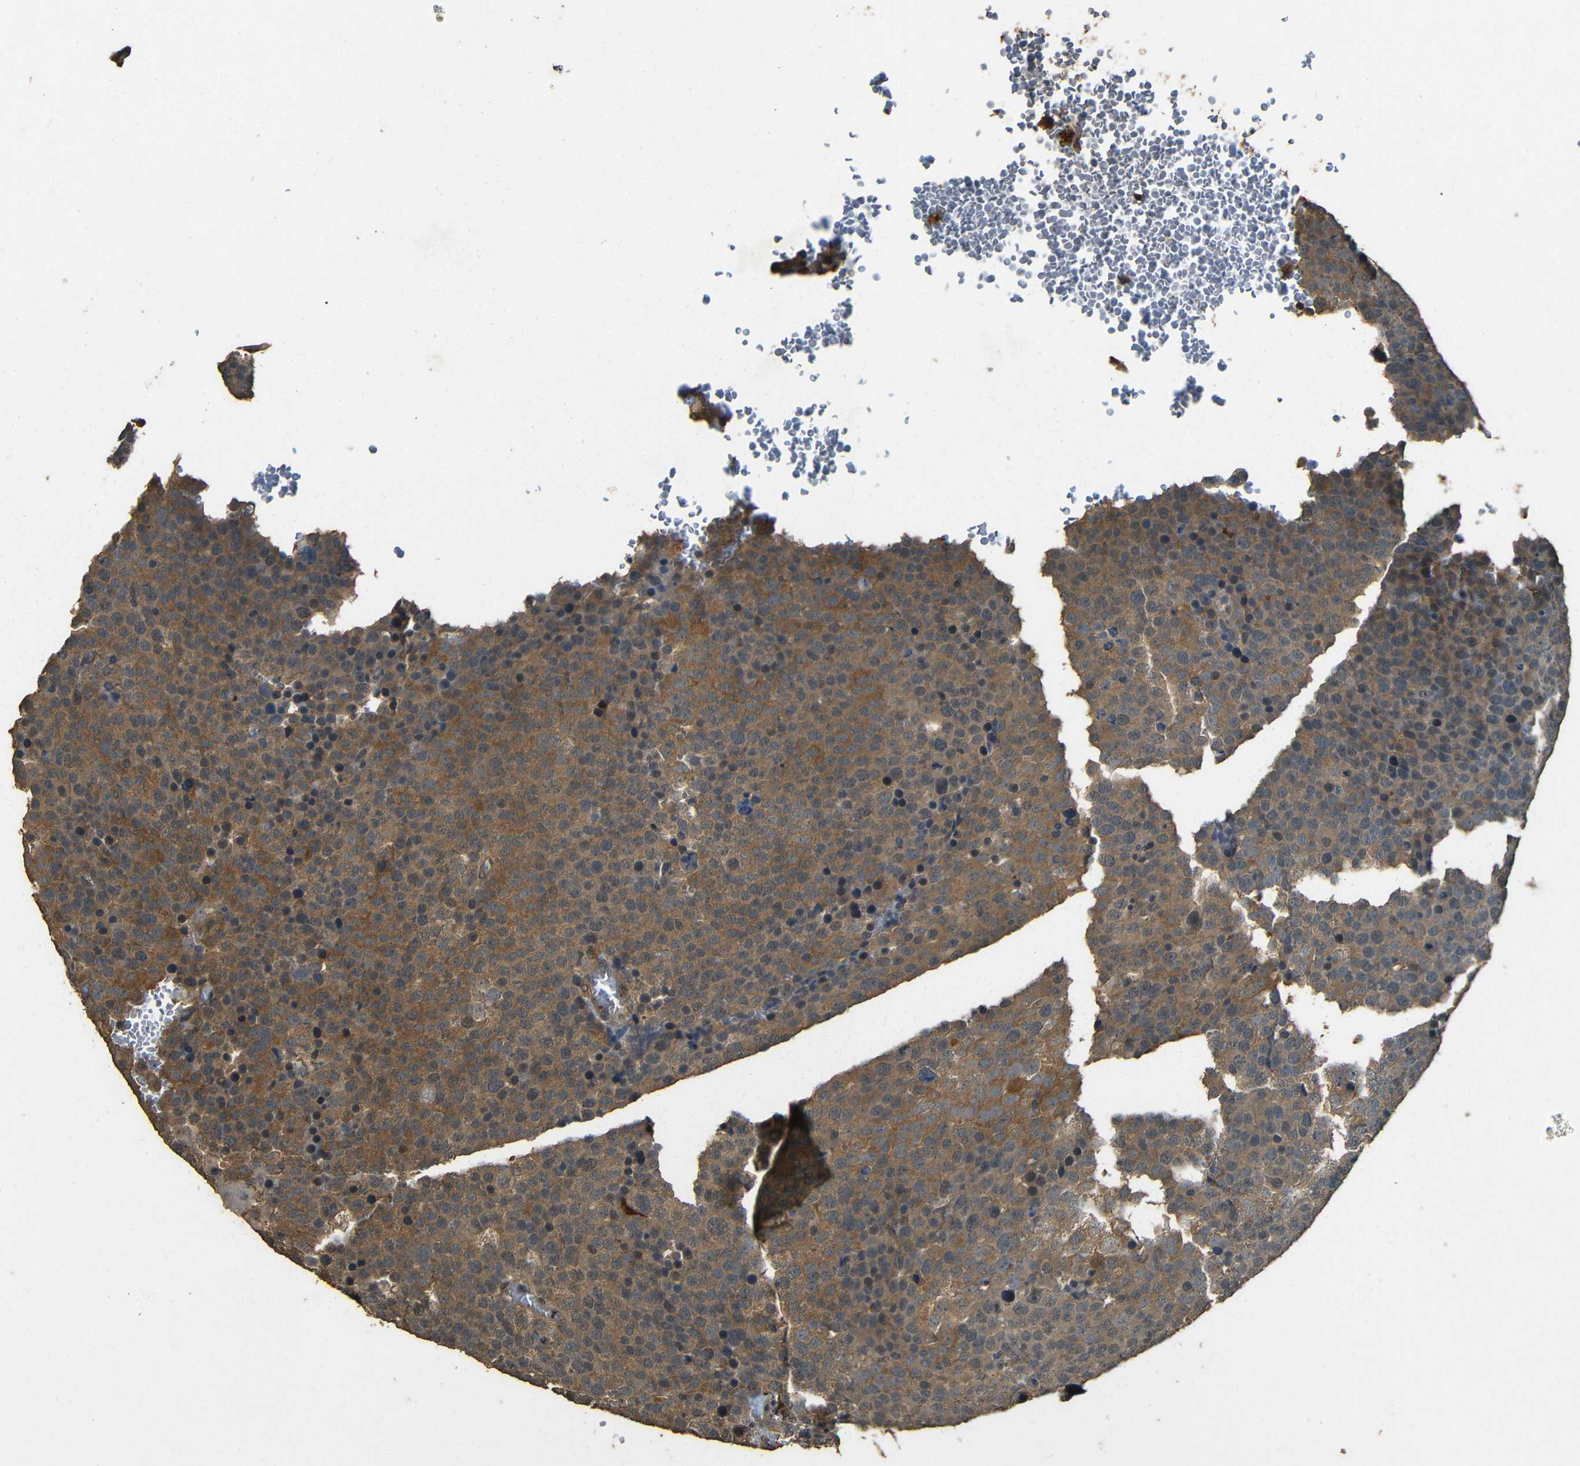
{"staining": {"intensity": "moderate", "quantity": ">75%", "location": "cytoplasmic/membranous"}, "tissue": "testis cancer", "cell_type": "Tumor cells", "image_type": "cancer", "snomed": [{"axis": "morphology", "description": "Seminoma, NOS"}, {"axis": "topography", "description": "Testis"}], "caption": "High-power microscopy captured an immunohistochemistry histopathology image of testis cancer (seminoma), revealing moderate cytoplasmic/membranous positivity in approximately >75% of tumor cells.", "gene": "PDE5A", "patient": {"sex": "male", "age": 71}}